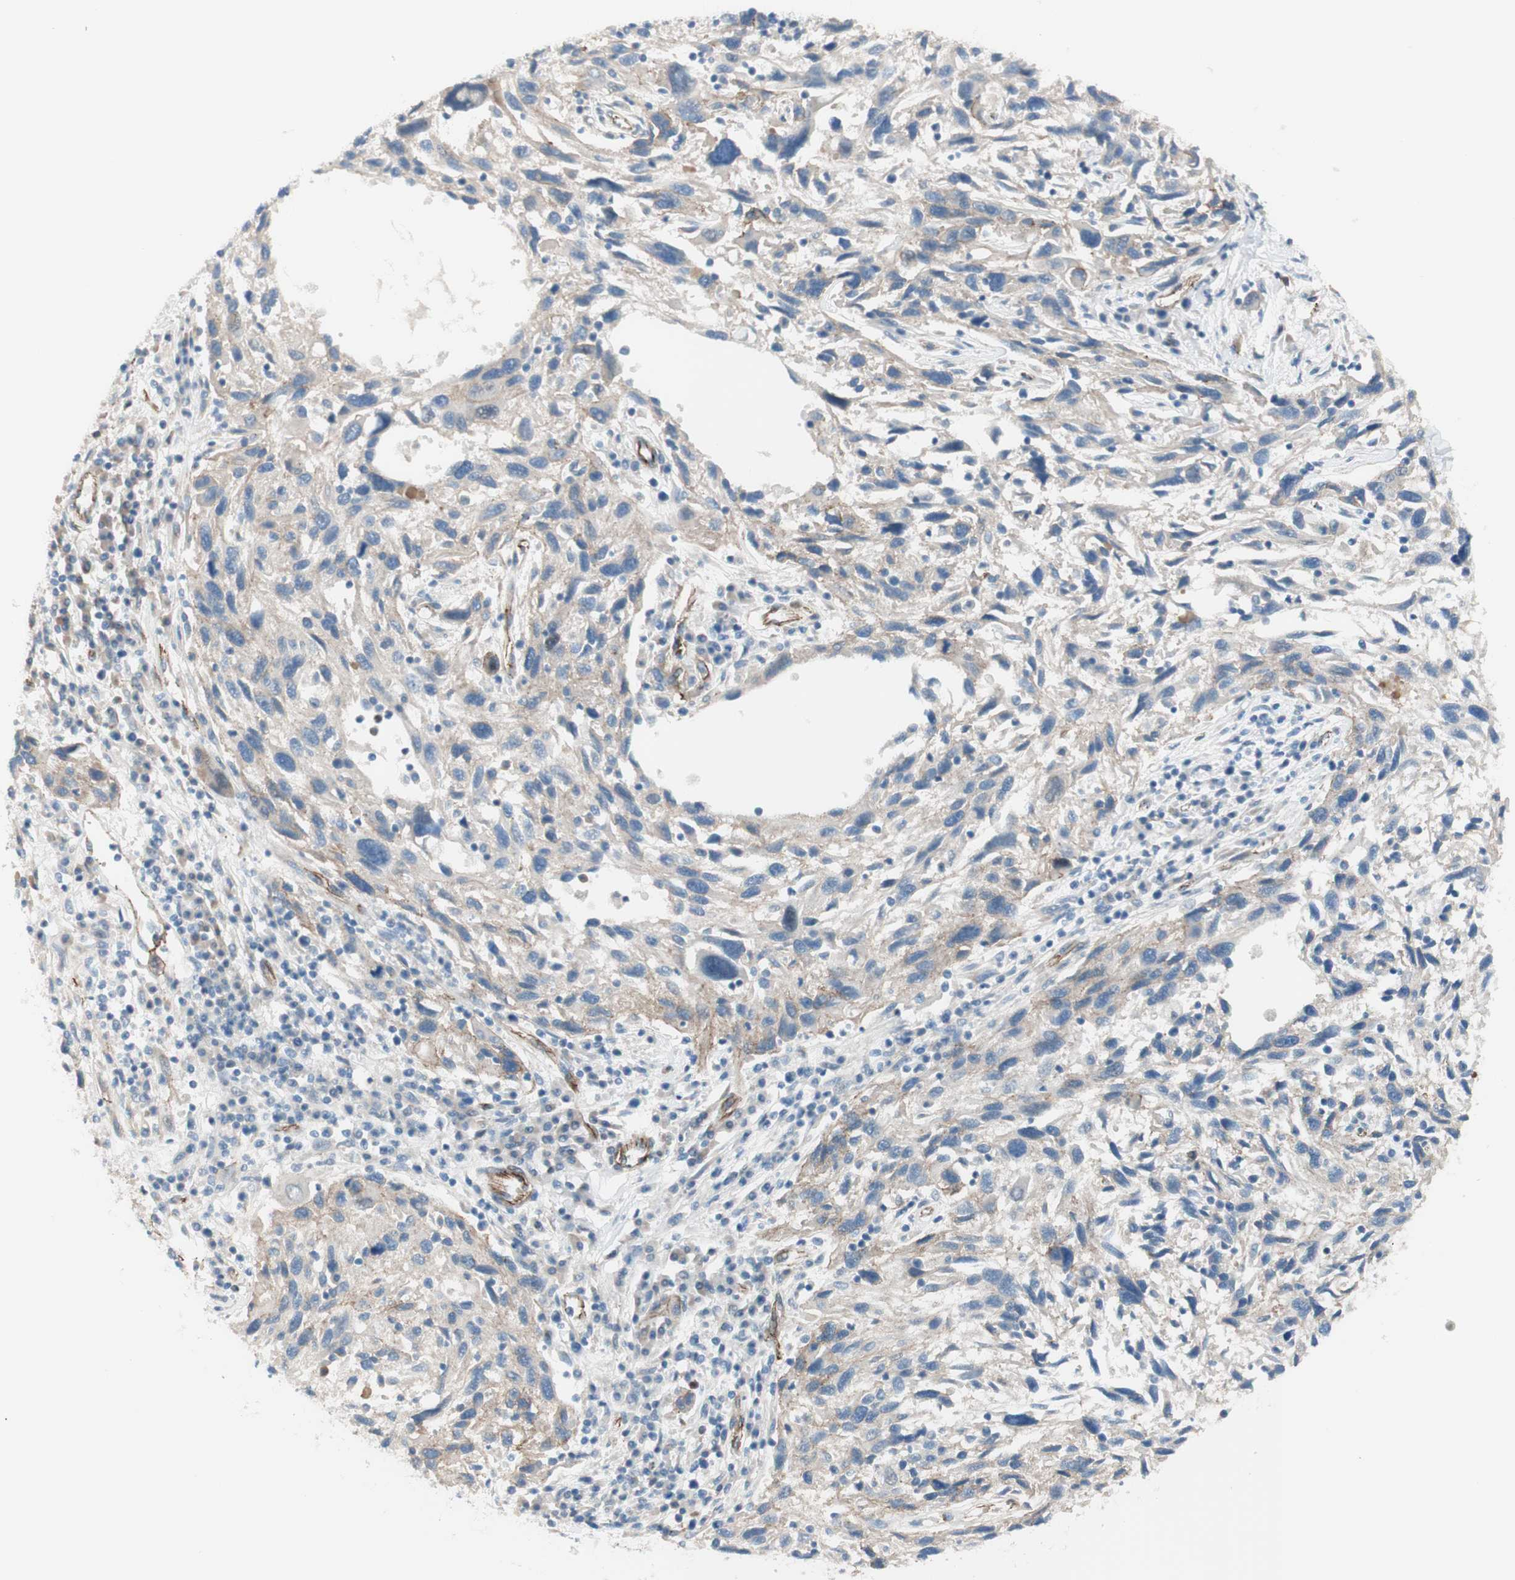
{"staining": {"intensity": "weak", "quantity": "25%-75%", "location": "cytoplasmic/membranous"}, "tissue": "melanoma", "cell_type": "Tumor cells", "image_type": "cancer", "snomed": [{"axis": "morphology", "description": "Malignant melanoma, NOS"}, {"axis": "topography", "description": "Skin"}], "caption": "High-power microscopy captured an IHC micrograph of malignant melanoma, revealing weak cytoplasmic/membranous expression in about 25%-75% of tumor cells. Nuclei are stained in blue.", "gene": "TJP1", "patient": {"sex": "male", "age": 53}}